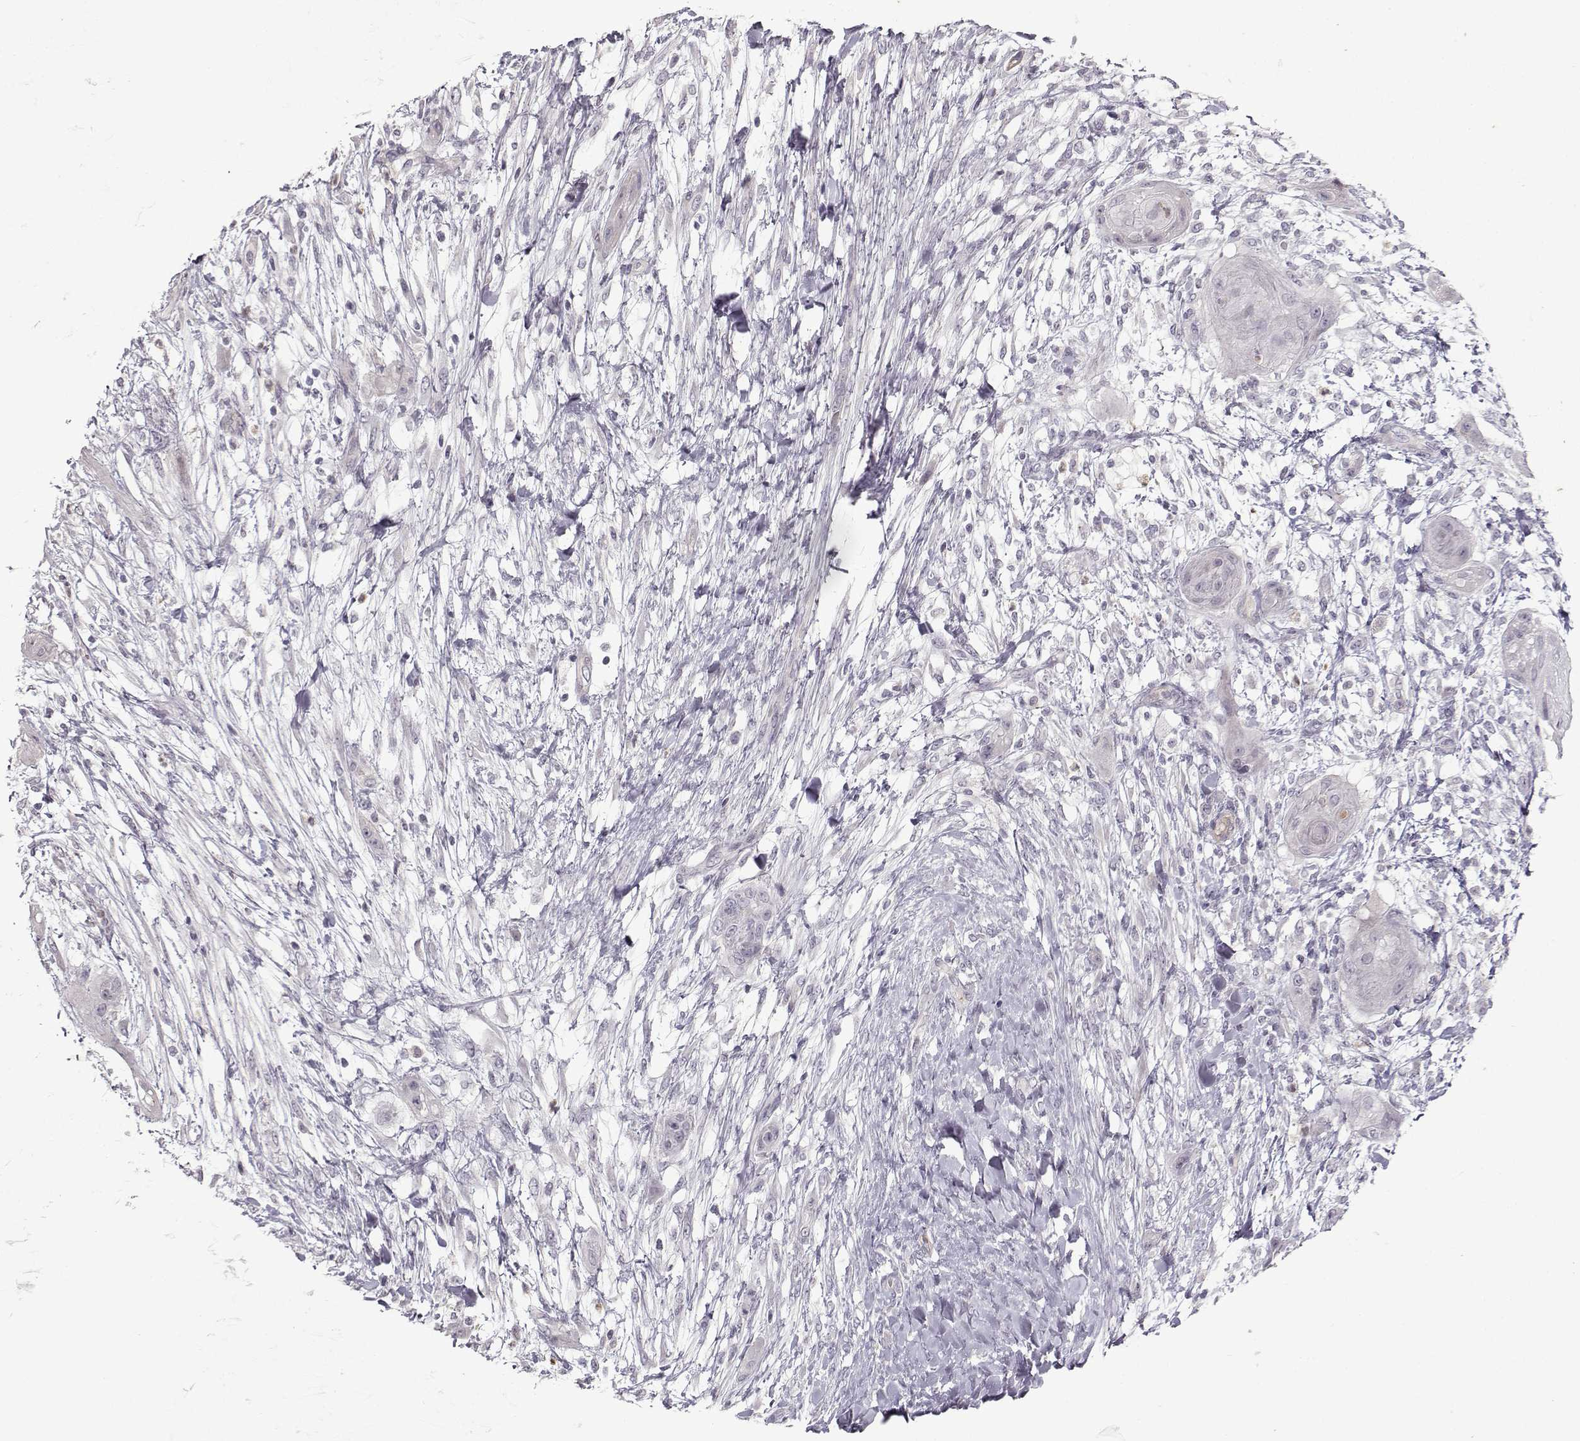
{"staining": {"intensity": "negative", "quantity": "none", "location": "none"}, "tissue": "skin cancer", "cell_type": "Tumor cells", "image_type": "cancer", "snomed": [{"axis": "morphology", "description": "Squamous cell carcinoma, NOS"}, {"axis": "topography", "description": "Skin"}], "caption": "This is a image of IHC staining of squamous cell carcinoma (skin), which shows no positivity in tumor cells.", "gene": "OPRD1", "patient": {"sex": "male", "age": 62}}